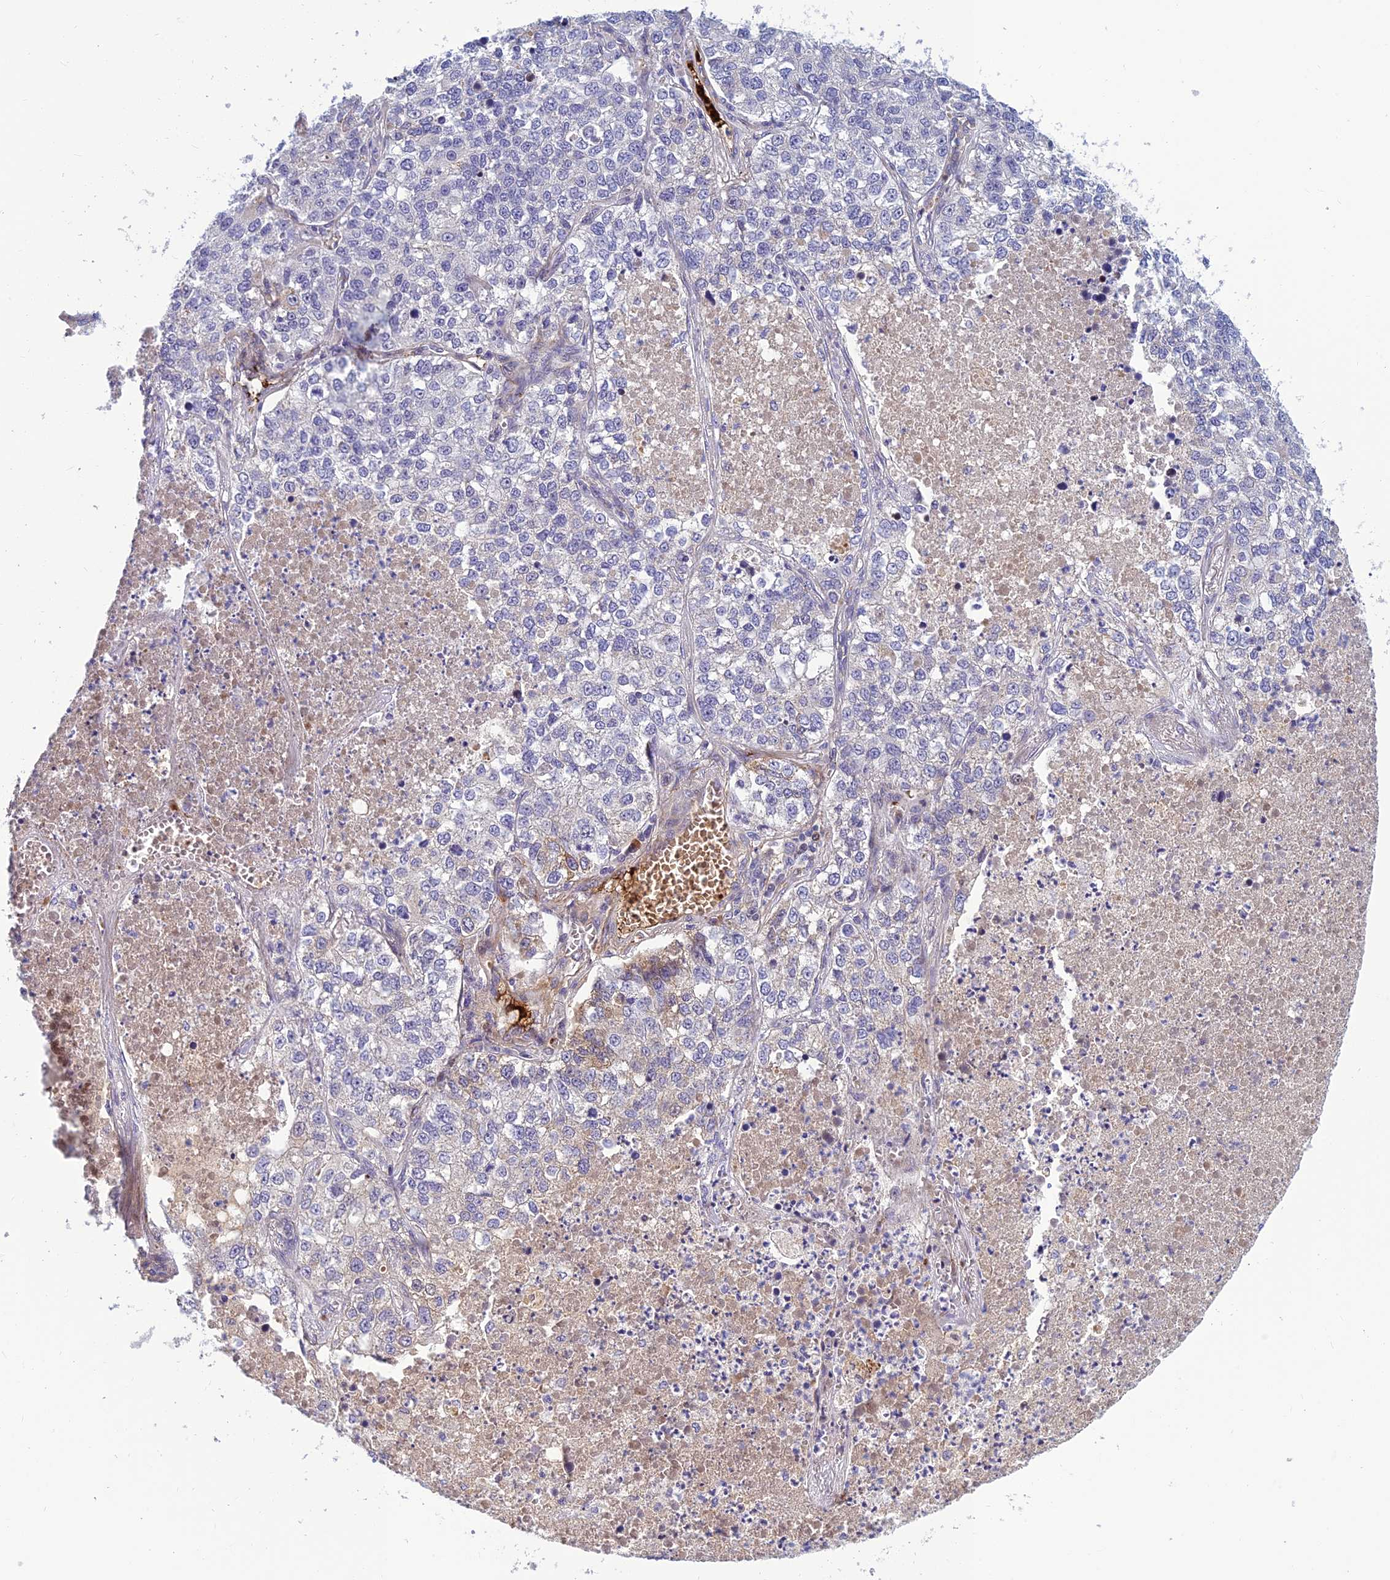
{"staining": {"intensity": "negative", "quantity": "none", "location": "none"}, "tissue": "lung cancer", "cell_type": "Tumor cells", "image_type": "cancer", "snomed": [{"axis": "morphology", "description": "Adenocarcinoma, NOS"}, {"axis": "topography", "description": "Lung"}], "caption": "Image shows no protein staining in tumor cells of adenocarcinoma (lung) tissue. The staining is performed using DAB (3,3'-diaminobenzidine) brown chromogen with nuclei counter-stained in using hematoxylin.", "gene": "CLEC11A", "patient": {"sex": "male", "age": 49}}